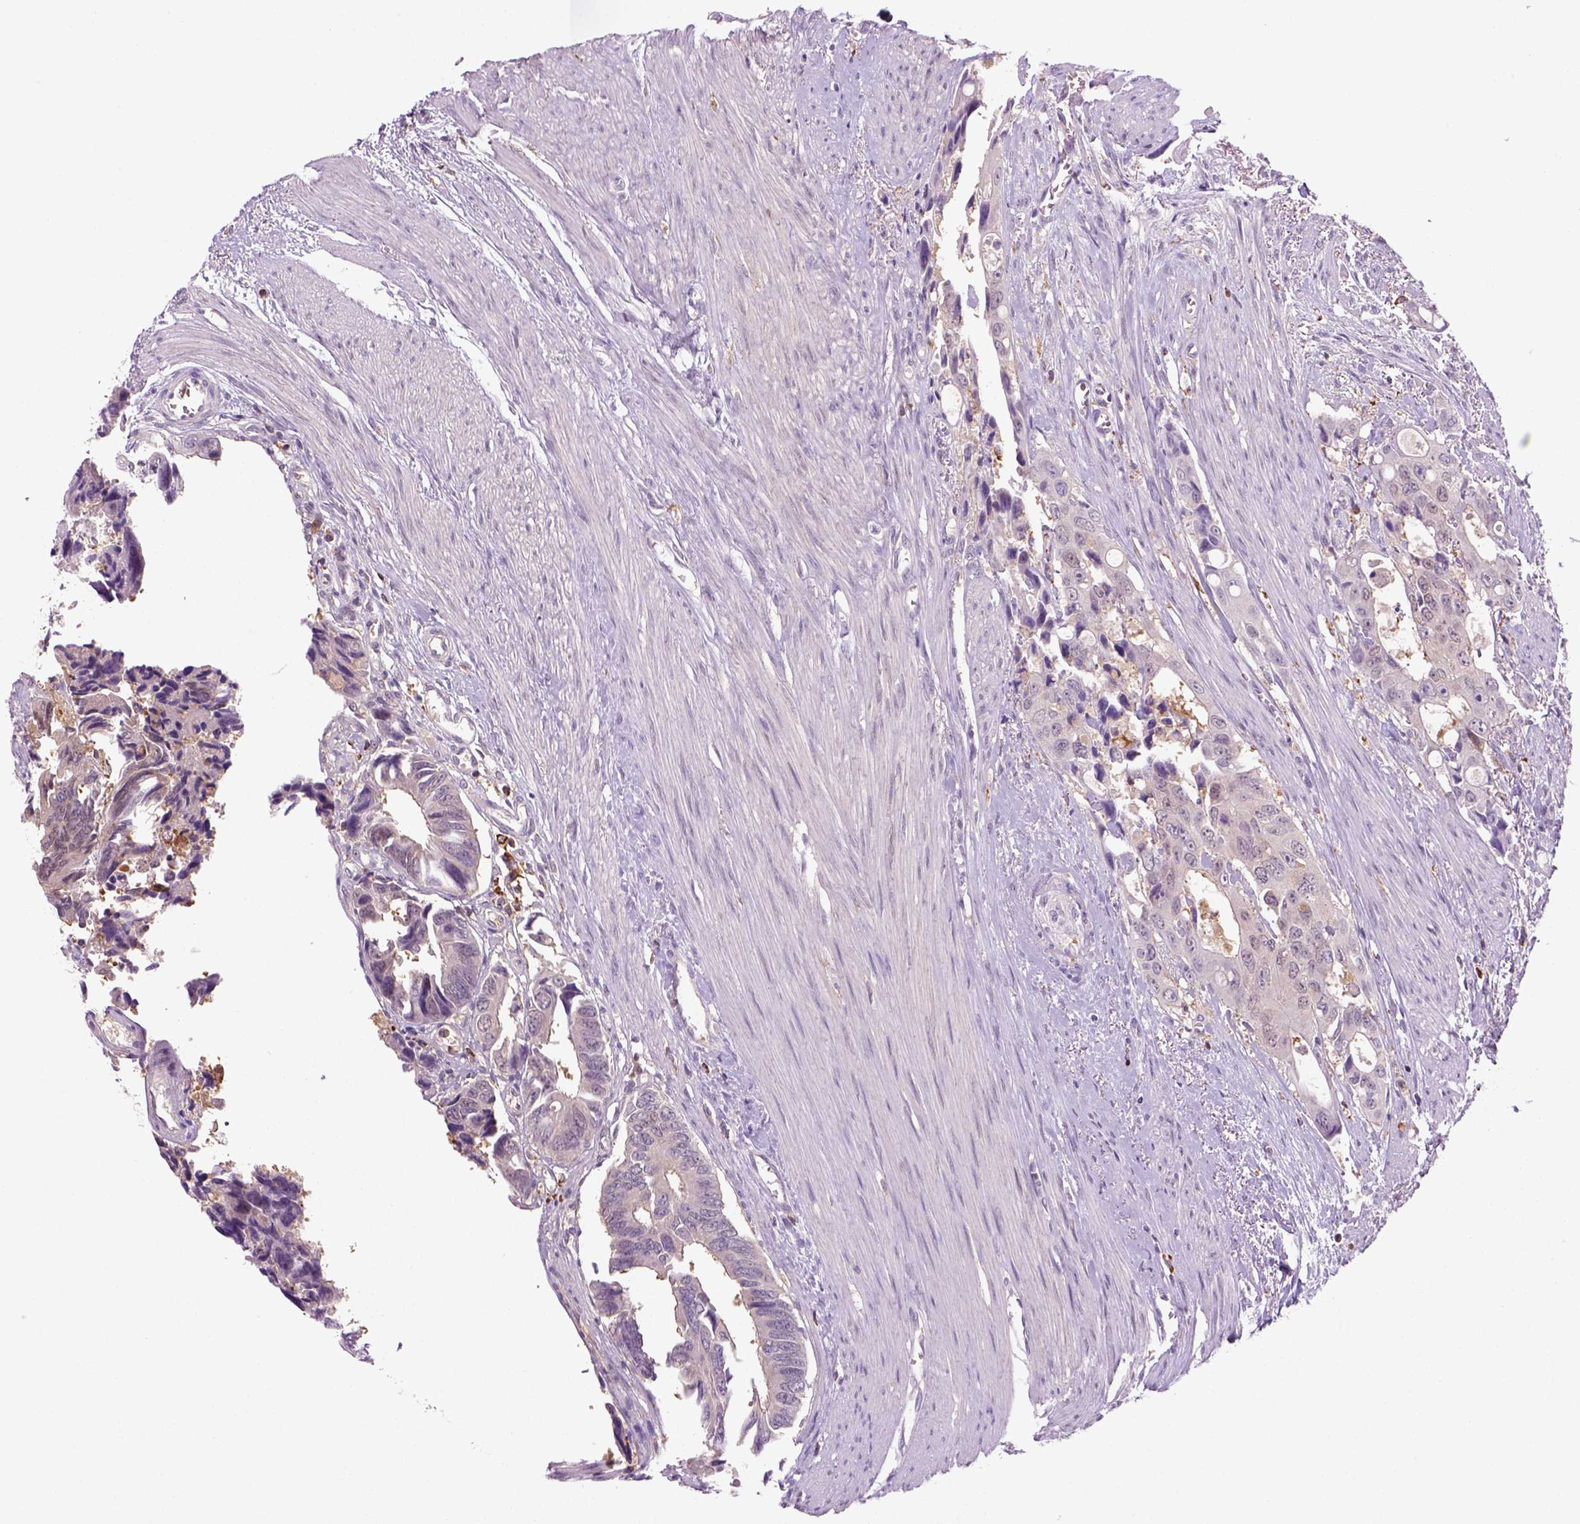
{"staining": {"intensity": "weak", "quantity": "<25%", "location": "cytoplasmic/membranous"}, "tissue": "colorectal cancer", "cell_type": "Tumor cells", "image_type": "cancer", "snomed": [{"axis": "morphology", "description": "Adenocarcinoma, NOS"}, {"axis": "topography", "description": "Rectum"}], "caption": "The IHC micrograph has no significant positivity in tumor cells of colorectal cancer tissue.", "gene": "GOT1", "patient": {"sex": "male", "age": 76}}